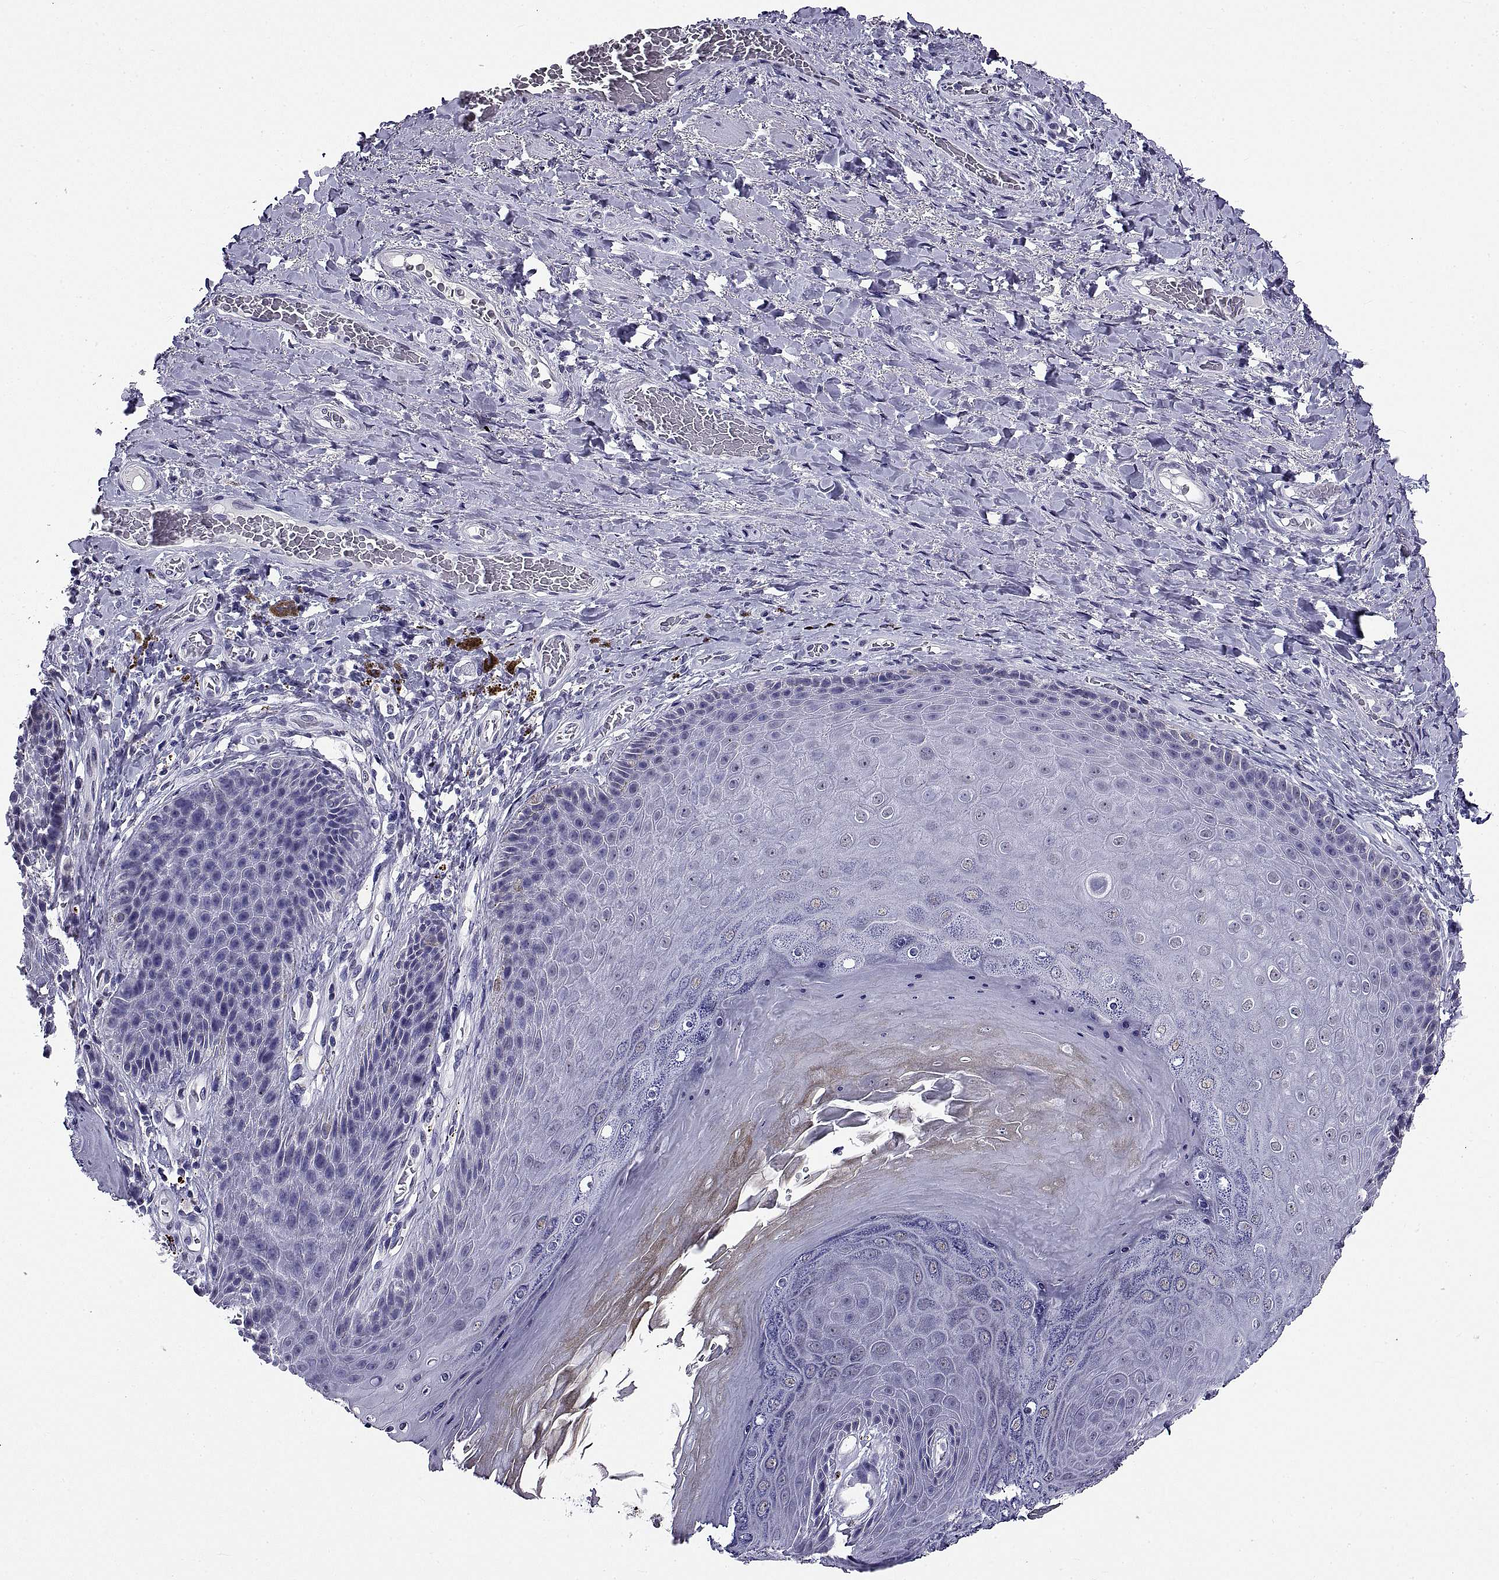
{"staining": {"intensity": "negative", "quantity": "none", "location": "none"}, "tissue": "skin", "cell_type": "Epidermal cells", "image_type": "normal", "snomed": [{"axis": "morphology", "description": "Normal tissue, NOS"}, {"axis": "topography", "description": "Skeletal muscle"}, {"axis": "topography", "description": "Anal"}, {"axis": "topography", "description": "Peripheral nerve tissue"}], "caption": "High power microscopy photomicrograph of an immunohistochemistry (IHC) image of unremarkable skin, revealing no significant expression in epidermal cells.", "gene": "TGFBR3L", "patient": {"sex": "male", "age": 53}}